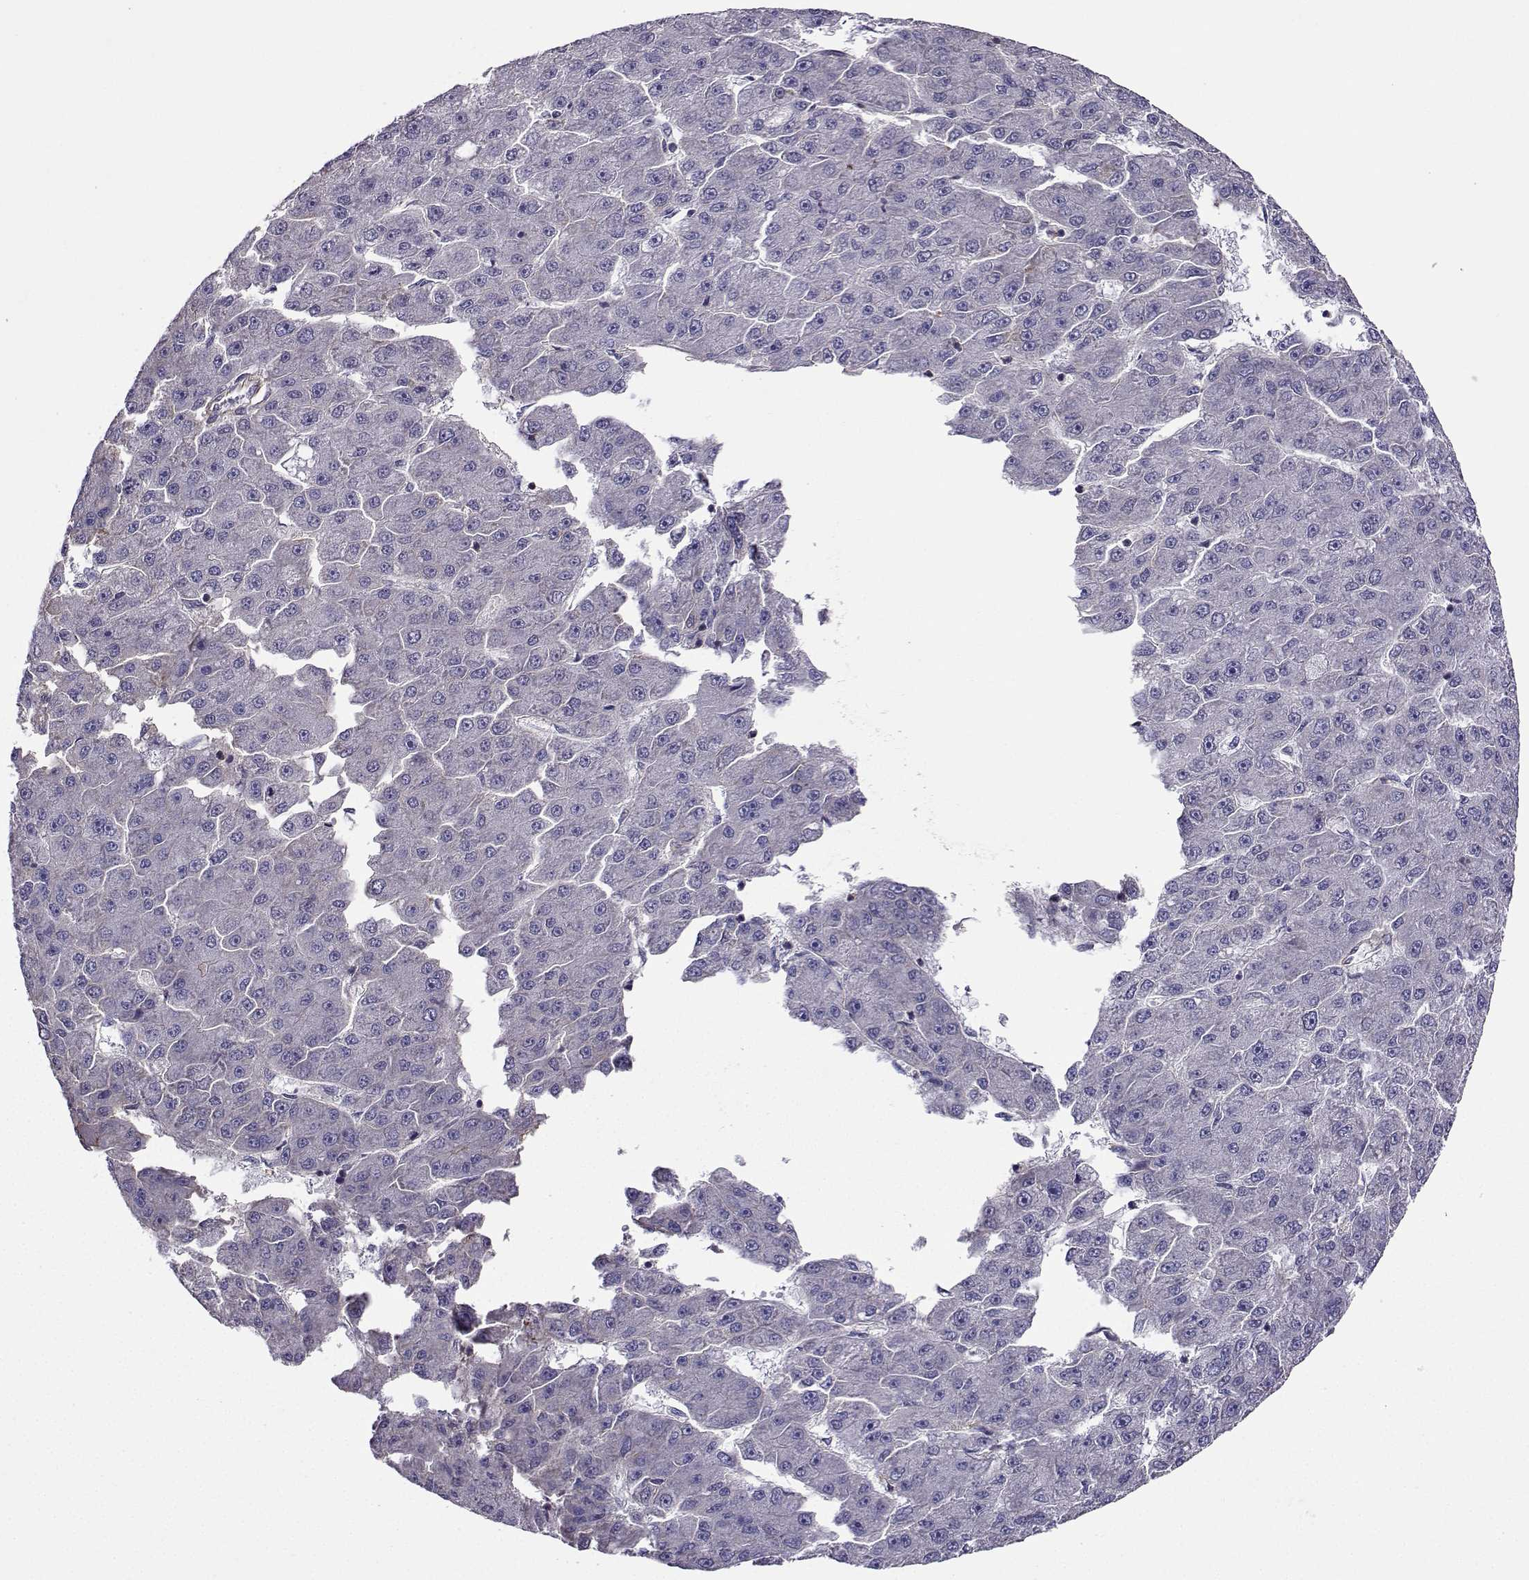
{"staining": {"intensity": "negative", "quantity": "none", "location": "none"}, "tissue": "liver cancer", "cell_type": "Tumor cells", "image_type": "cancer", "snomed": [{"axis": "morphology", "description": "Carcinoma, Hepatocellular, NOS"}, {"axis": "topography", "description": "Liver"}], "caption": "Immunohistochemical staining of human hepatocellular carcinoma (liver) demonstrates no significant staining in tumor cells.", "gene": "ITGB8", "patient": {"sex": "male", "age": 67}}